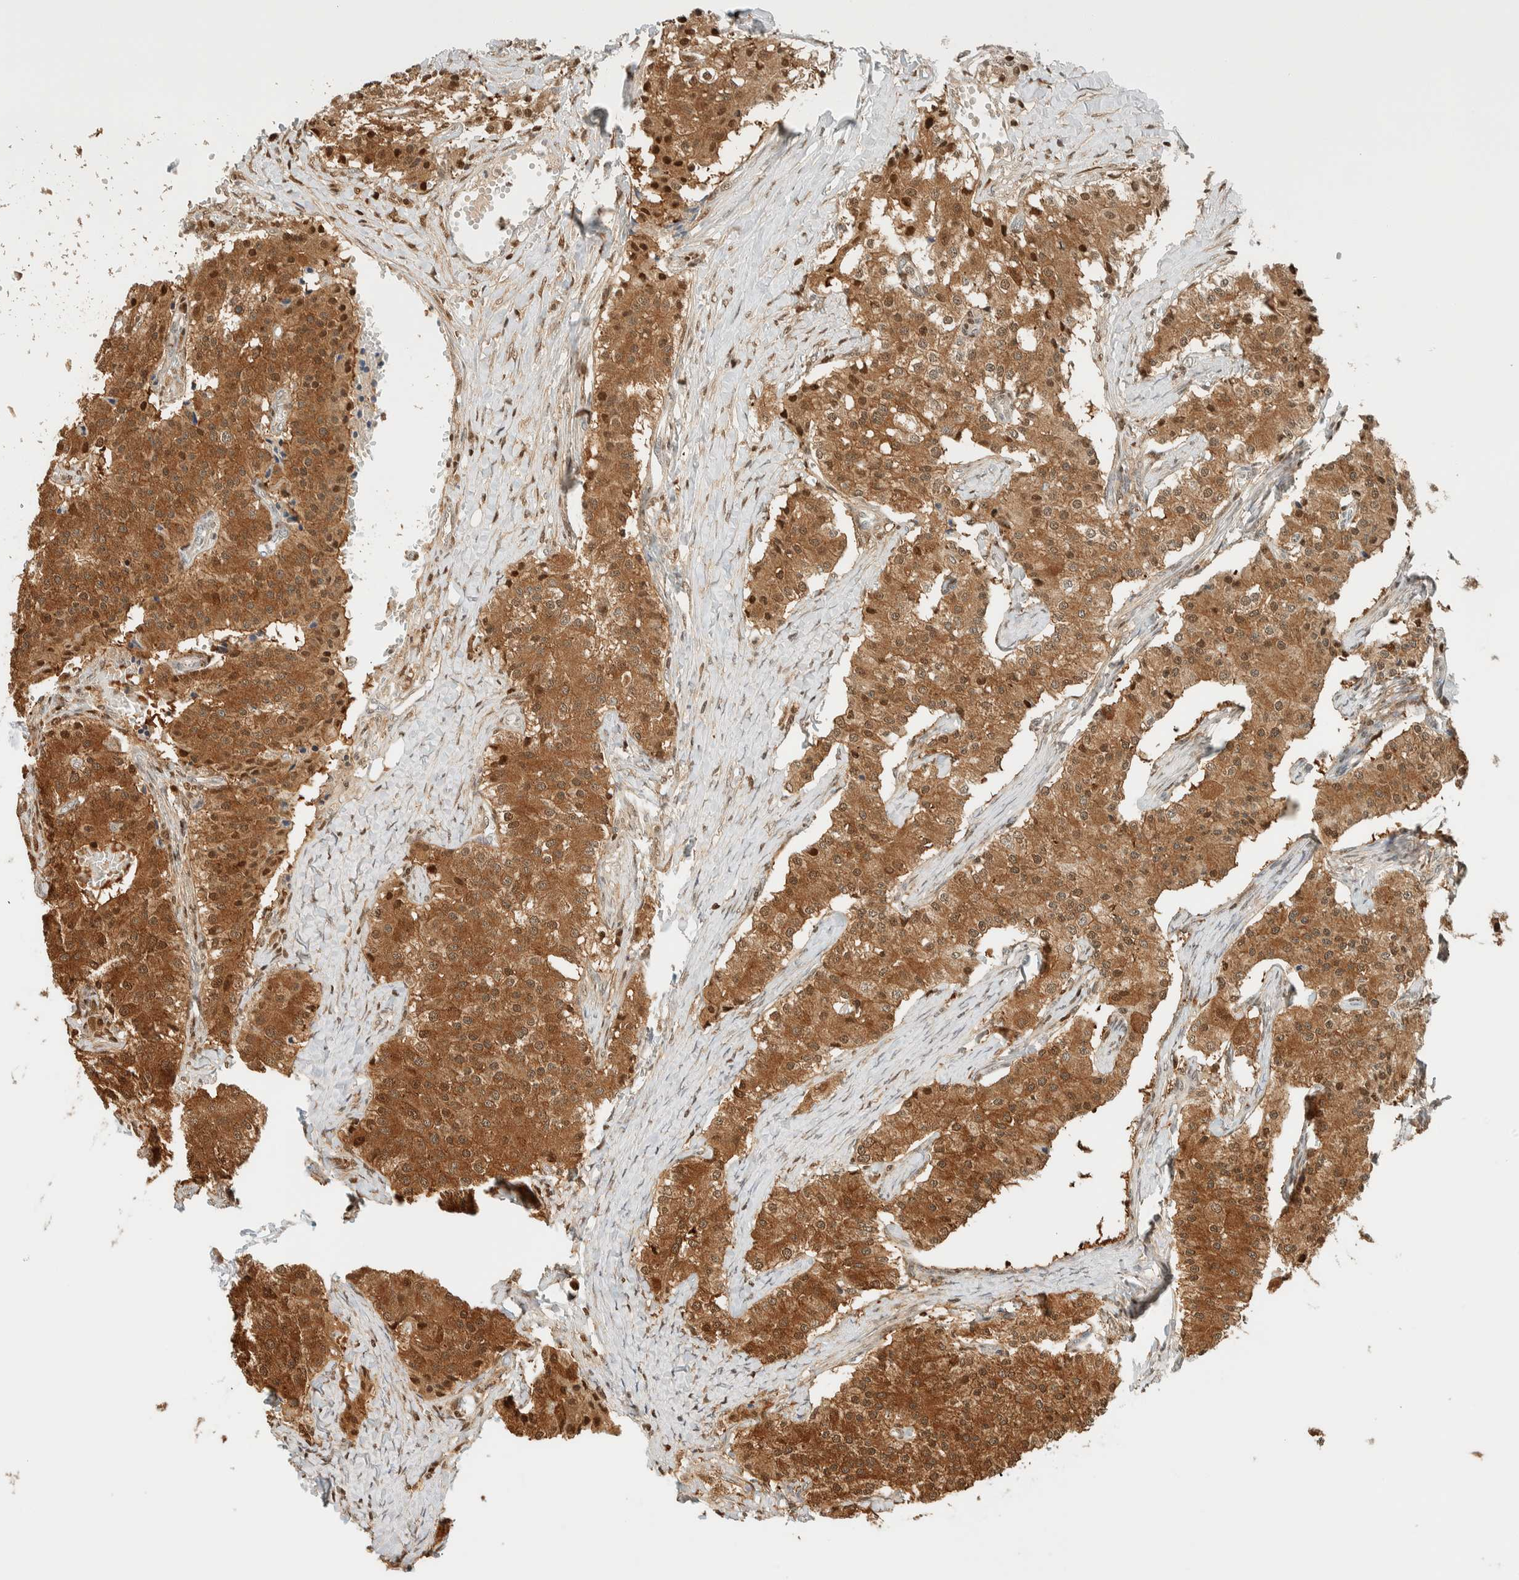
{"staining": {"intensity": "moderate", "quantity": ">75%", "location": "cytoplasmic/membranous,nuclear"}, "tissue": "carcinoid", "cell_type": "Tumor cells", "image_type": "cancer", "snomed": [{"axis": "morphology", "description": "Carcinoid, malignant, NOS"}, {"axis": "topography", "description": "Colon"}], "caption": "Moderate cytoplasmic/membranous and nuclear staining is seen in approximately >75% of tumor cells in carcinoid (malignant).", "gene": "ZBTB37", "patient": {"sex": "female", "age": 52}}